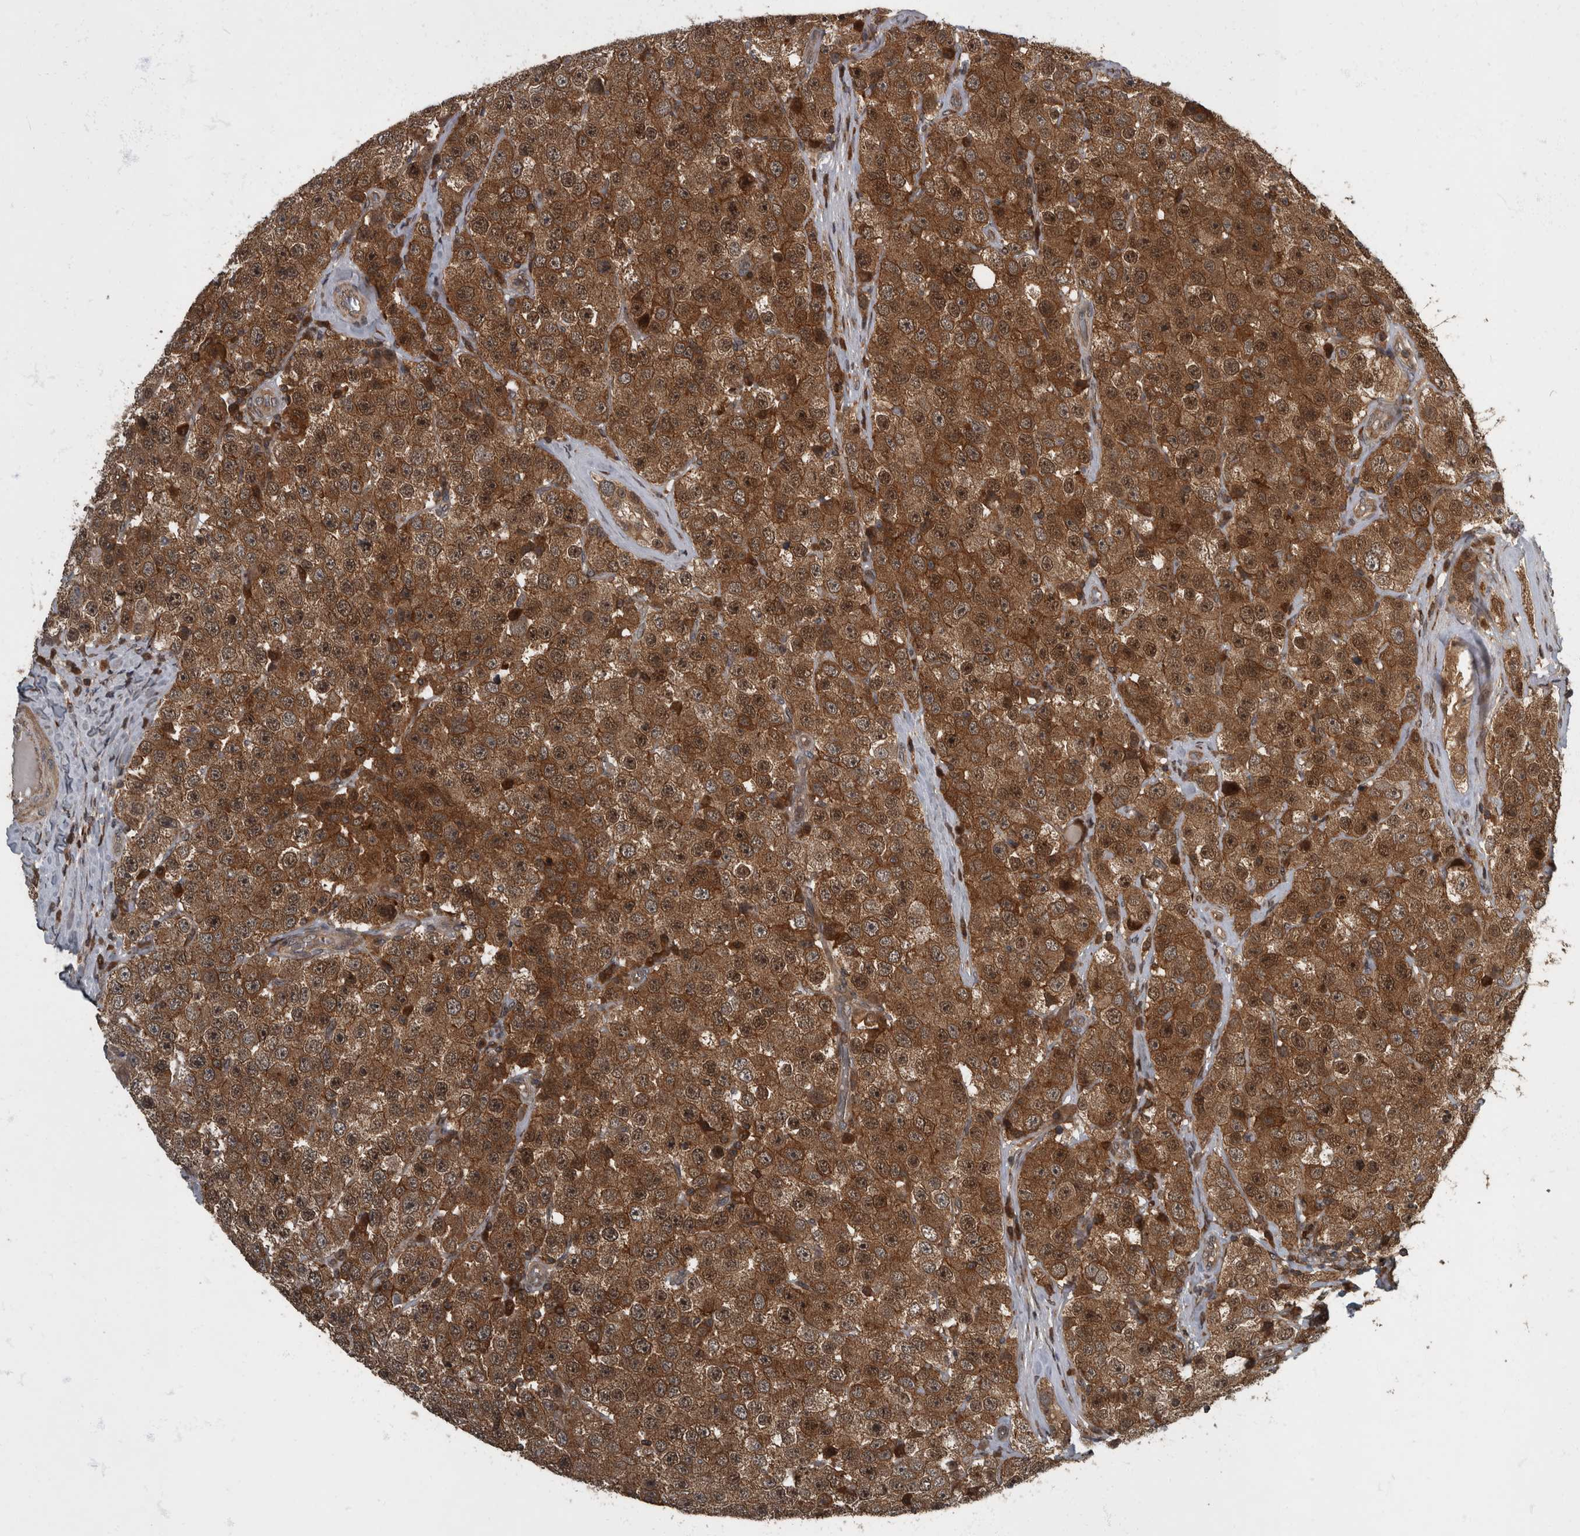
{"staining": {"intensity": "strong", "quantity": ">75%", "location": "cytoplasmic/membranous"}, "tissue": "testis cancer", "cell_type": "Tumor cells", "image_type": "cancer", "snomed": [{"axis": "morphology", "description": "Seminoma, NOS"}, {"axis": "morphology", "description": "Carcinoma, Embryonal, NOS"}, {"axis": "topography", "description": "Testis"}], "caption": "This is an image of IHC staining of embryonal carcinoma (testis), which shows strong staining in the cytoplasmic/membranous of tumor cells.", "gene": "RABGGTB", "patient": {"sex": "male", "age": 28}}